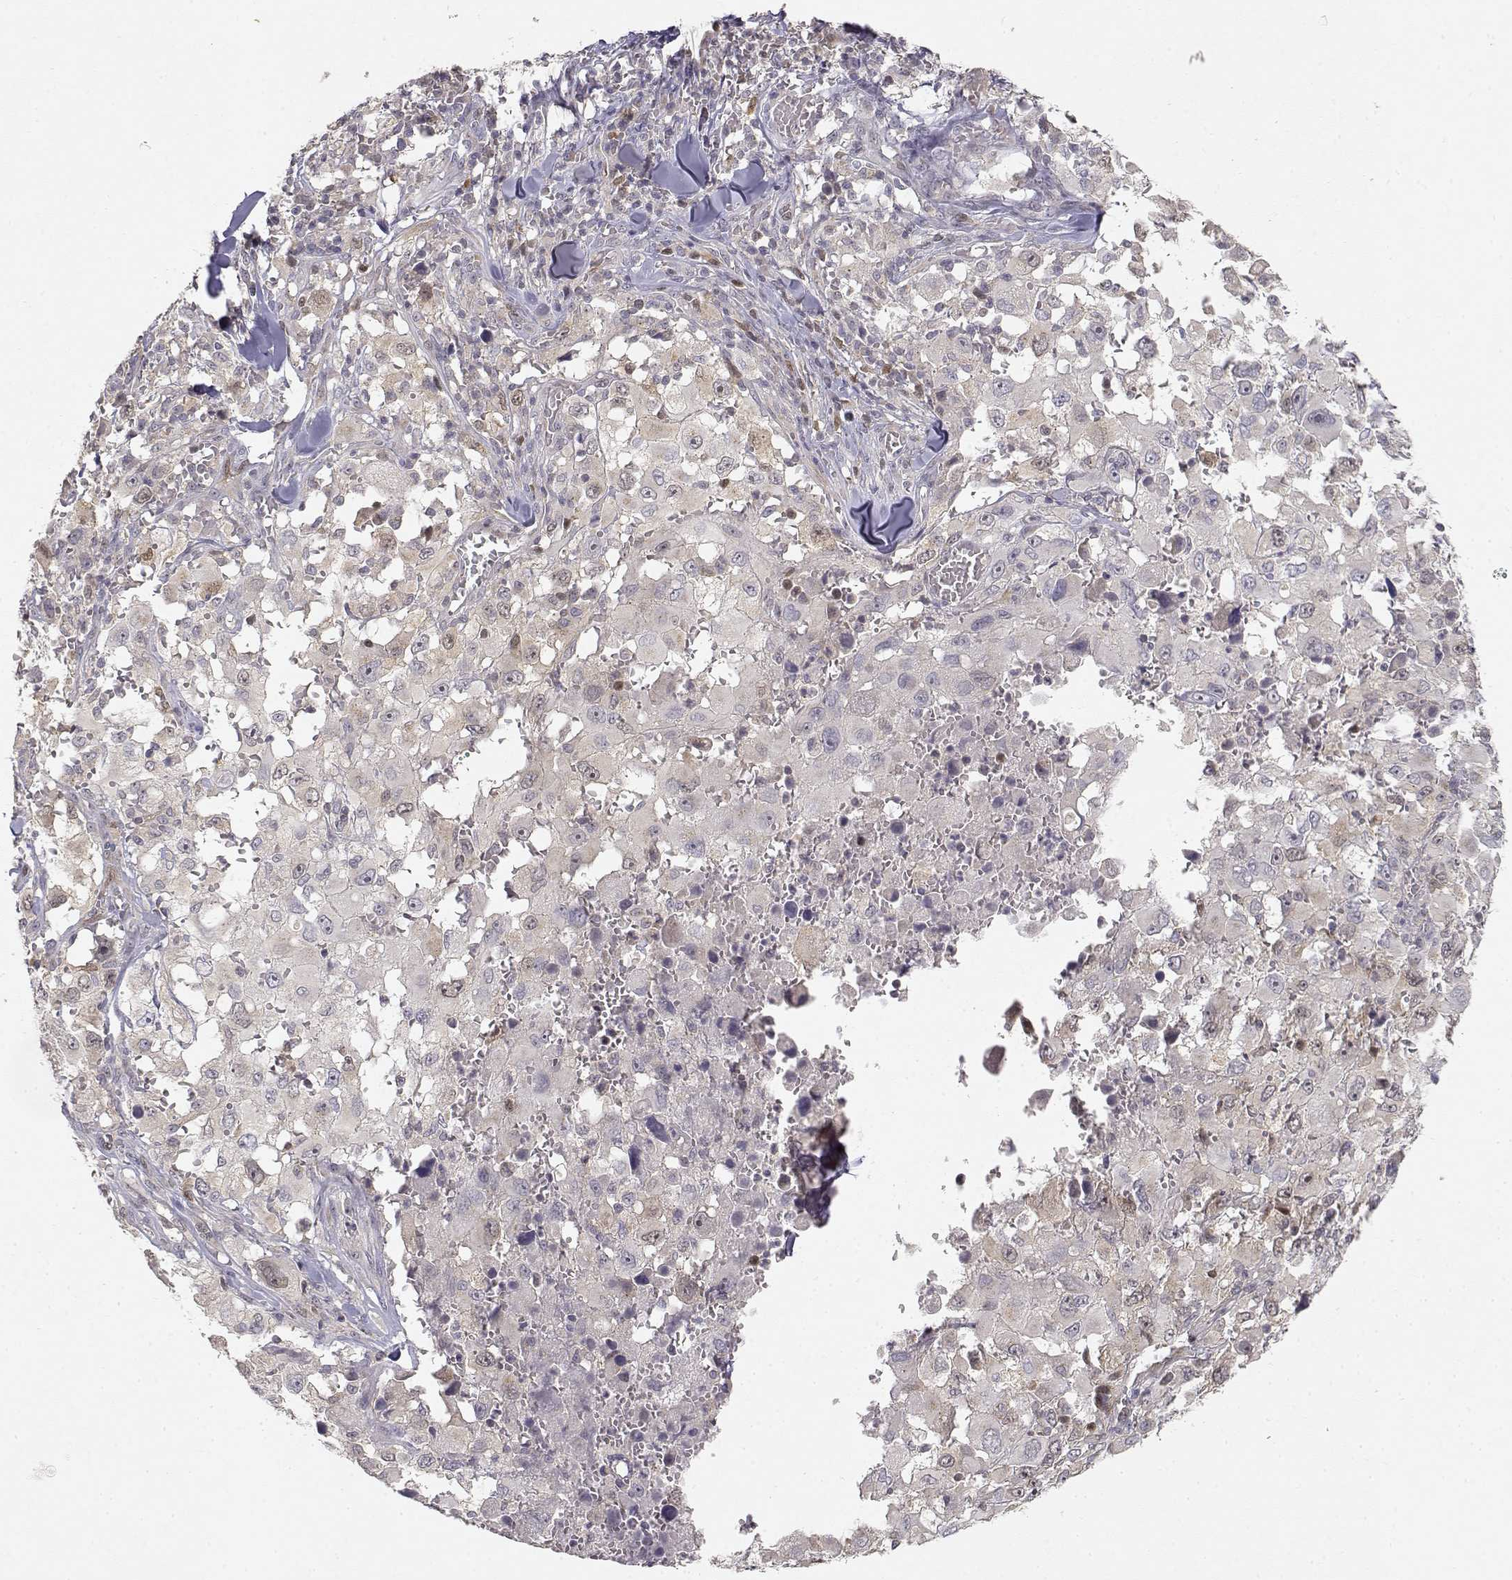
{"staining": {"intensity": "weak", "quantity": "<25%", "location": "cytoplasmic/membranous"}, "tissue": "melanoma", "cell_type": "Tumor cells", "image_type": "cancer", "snomed": [{"axis": "morphology", "description": "Malignant melanoma, Metastatic site"}, {"axis": "topography", "description": "Lymph node"}], "caption": "There is no significant positivity in tumor cells of malignant melanoma (metastatic site).", "gene": "RAD51", "patient": {"sex": "male", "age": 50}}